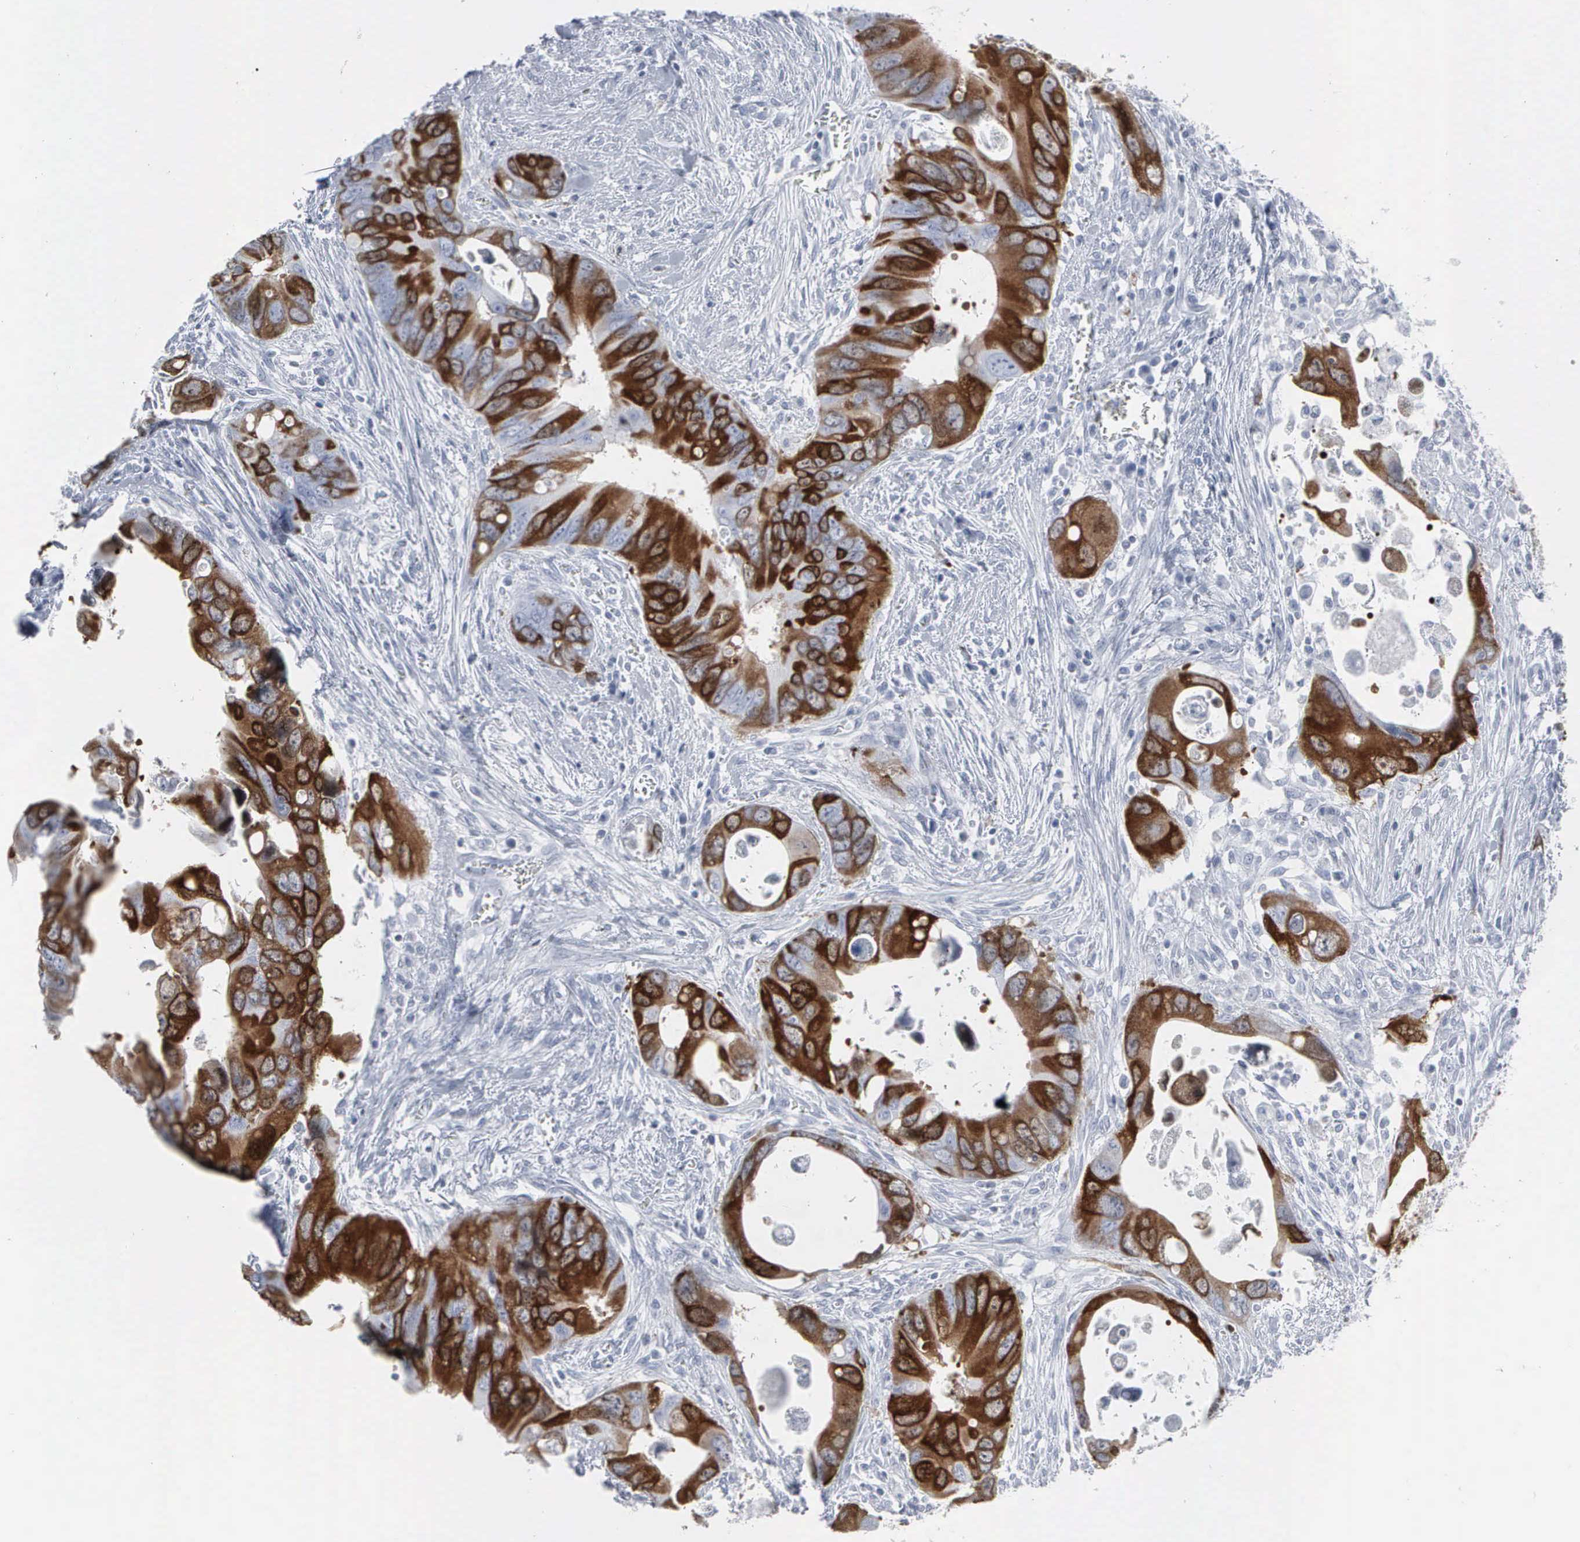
{"staining": {"intensity": "strong", "quantity": "25%-75%", "location": "cytoplasmic/membranous,nuclear"}, "tissue": "colorectal cancer", "cell_type": "Tumor cells", "image_type": "cancer", "snomed": [{"axis": "morphology", "description": "Adenocarcinoma, NOS"}, {"axis": "topography", "description": "Rectum"}], "caption": "IHC staining of colorectal cancer, which exhibits high levels of strong cytoplasmic/membranous and nuclear staining in about 25%-75% of tumor cells indicating strong cytoplasmic/membranous and nuclear protein expression. The staining was performed using DAB (brown) for protein detection and nuclei were counterstained in hematoxylin (blue).", "gene": "CCNB1", "patient": {"sex": "male", "age": 70}}